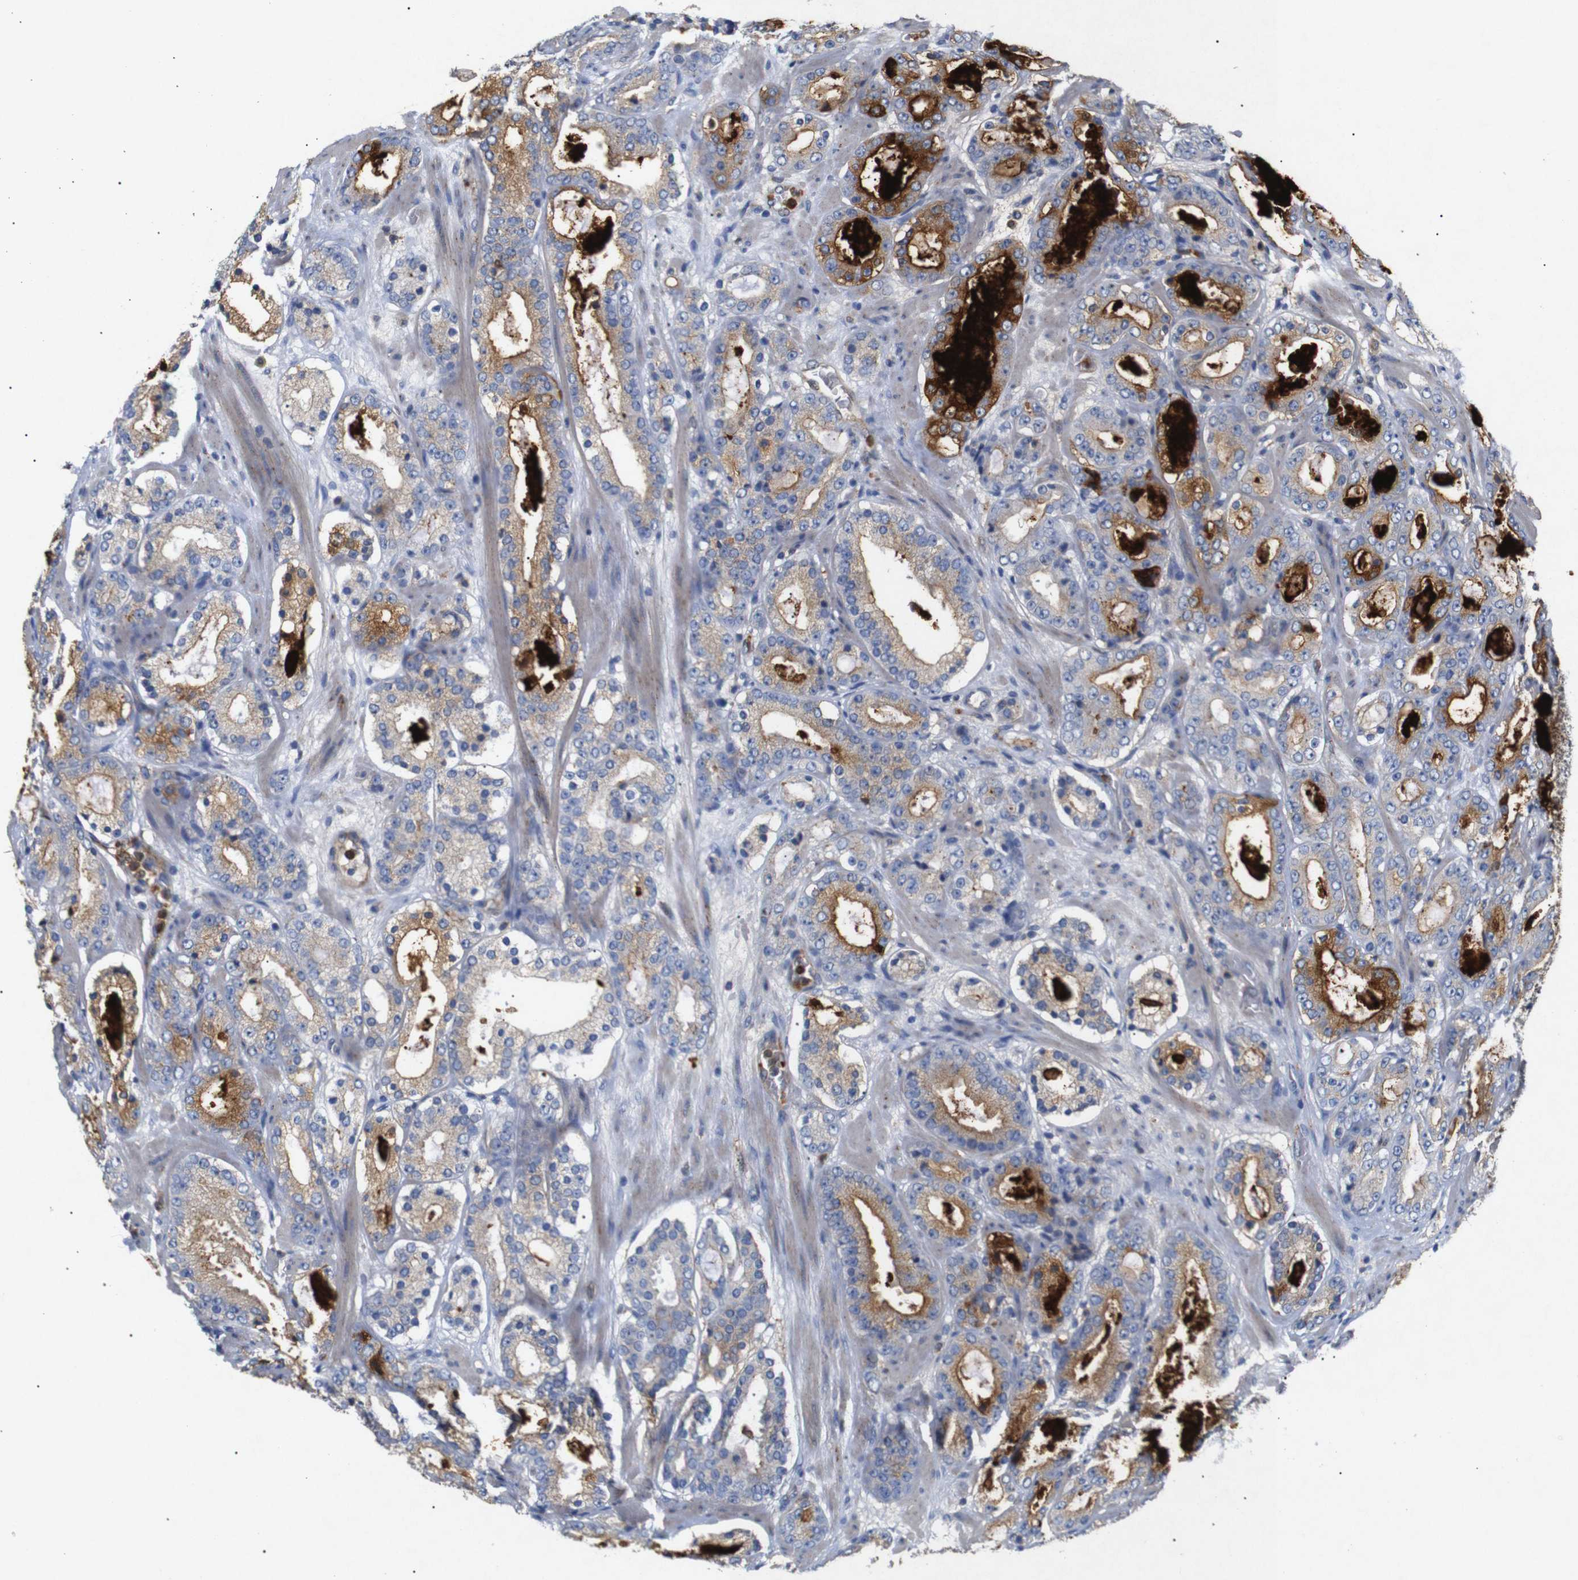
{"staining": {"intensity": "strong", "quantity": "25%-75%", "location": "cytoplasmic/membranous"}, "tissue": "prostate cancer", "cell_type": "Tumor cells", "image_type": "cancer", "snomed": [{"axis": "morphology", "description": "Adenocarcinoma, Low grade"}, {"axis": "topography", "description": "Prostate"}], "caption": "High-power microscopy captured an IHC photomicrograph of prostate cancer, revealing strong cytoplasmic/membranous staining in approximately 25%-75% of tumor cells.", "gene": "SDCBP", "patient": {"sex": "male", "age": 69}}